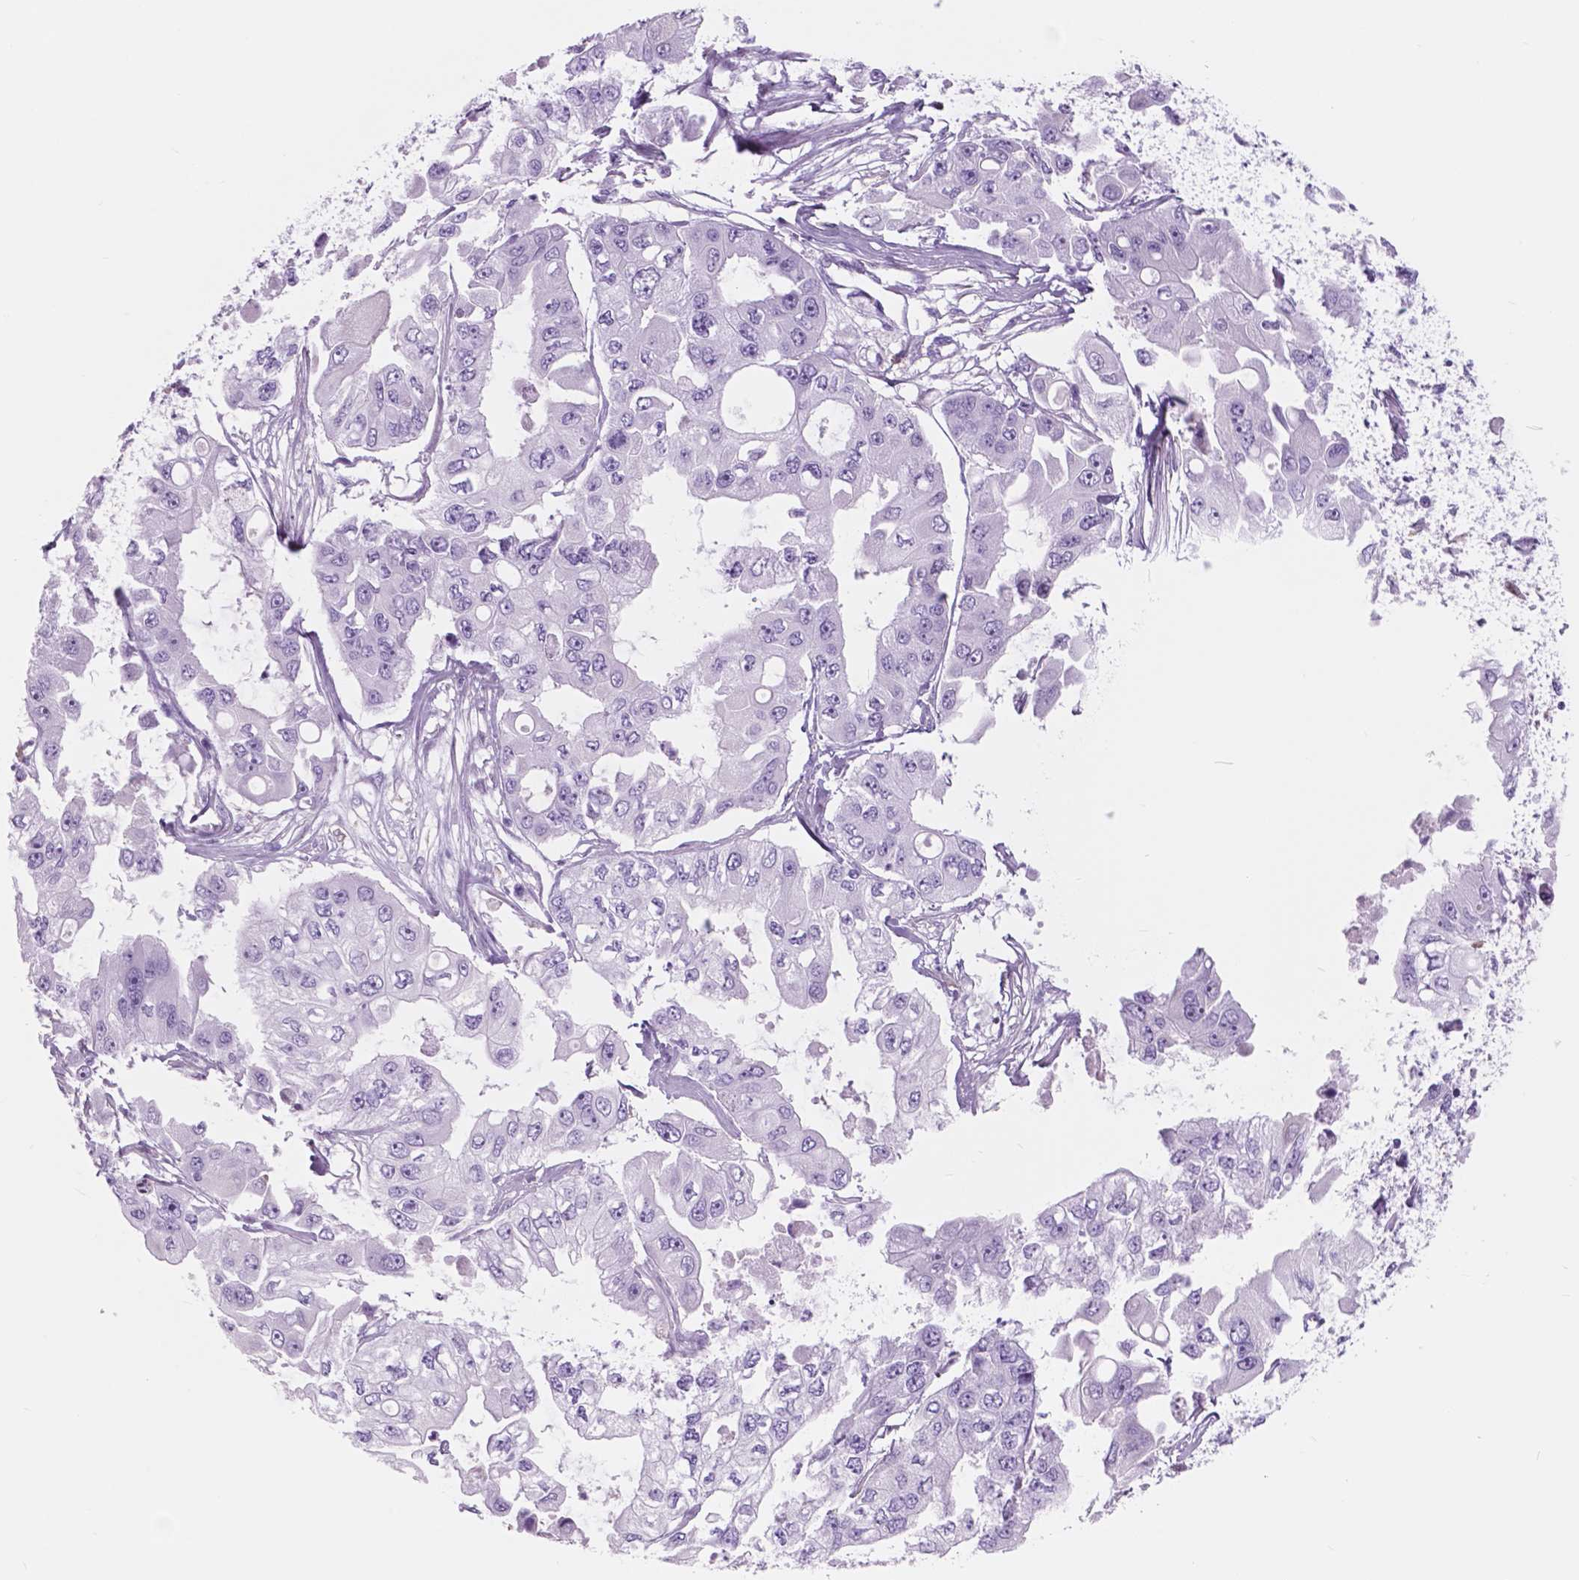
{"staining": {"intensity": "negative", "quantity": "none", "location": "none"}, "tissue": "ovarian cancer", "cell_type": "Tumor cells", "image_type": "cancer", "snomed": [{"axis": "morphology", "description": "Cystadenocarcinoma, serous, NOS"}, {"axis": "topography", "description": "Ovary"}], "caption": "Human ovarian cancer stained for a protein using IHC reveals no staining in tumor cells.", "gene": "FXYD2", "patient": {"sex": "female", "age": 56}}